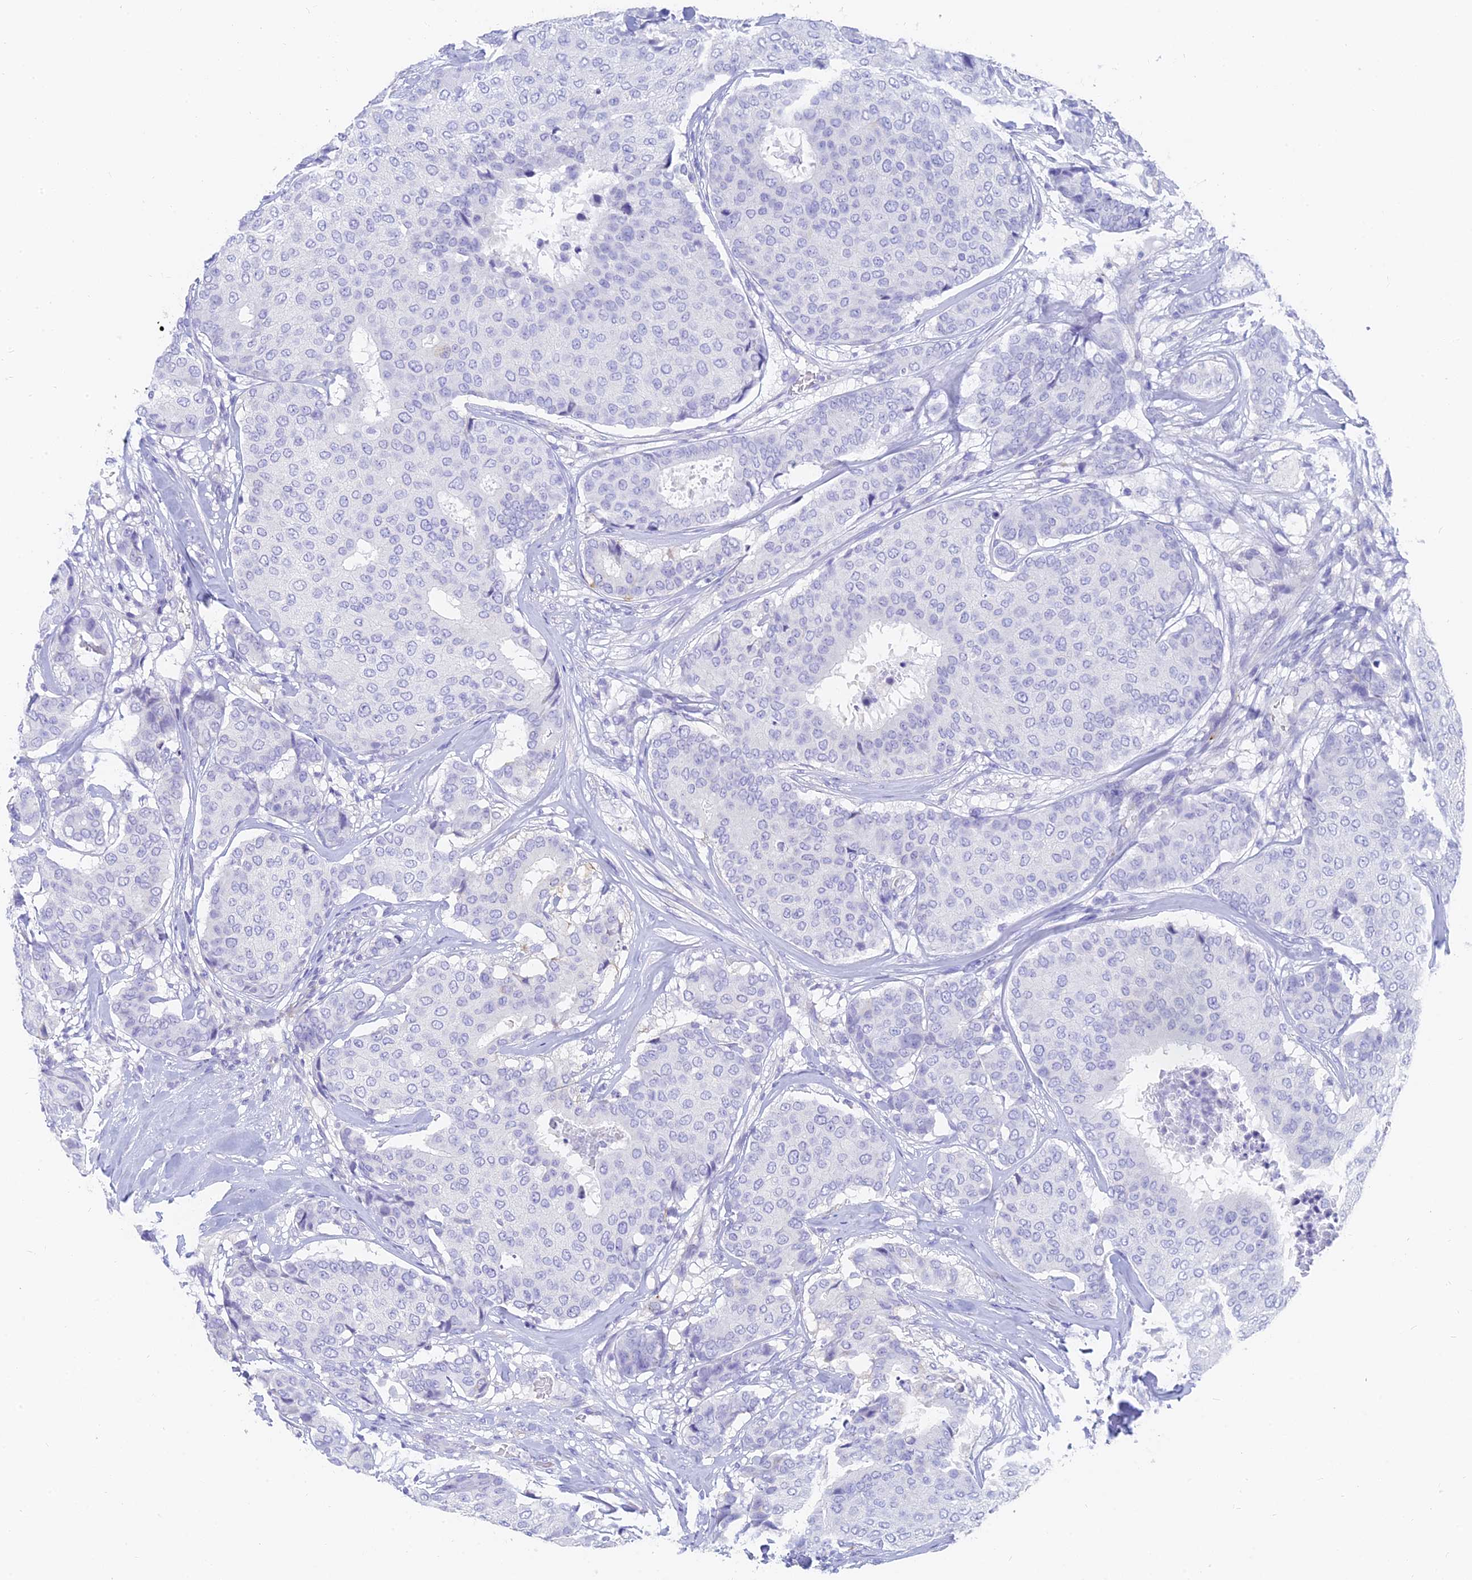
{"staining": {"intensity": "negative", "quantity": "none", "location": "none"}, "tissue": "breast cancer", "cell_type": "Tumor cells", "image_type": "cancer", "snomed": [{"axis": "morphology", "description": "Duct carcinoma"}, {"axis": "topography", "description": "Breast"}], "caption": "Histopathology image shows no significant protein staining in tumor cells of breast invasive ductal carcinoma.", "gene": "SLC36A2", "patient": {"sex": "female", "age": 75}}